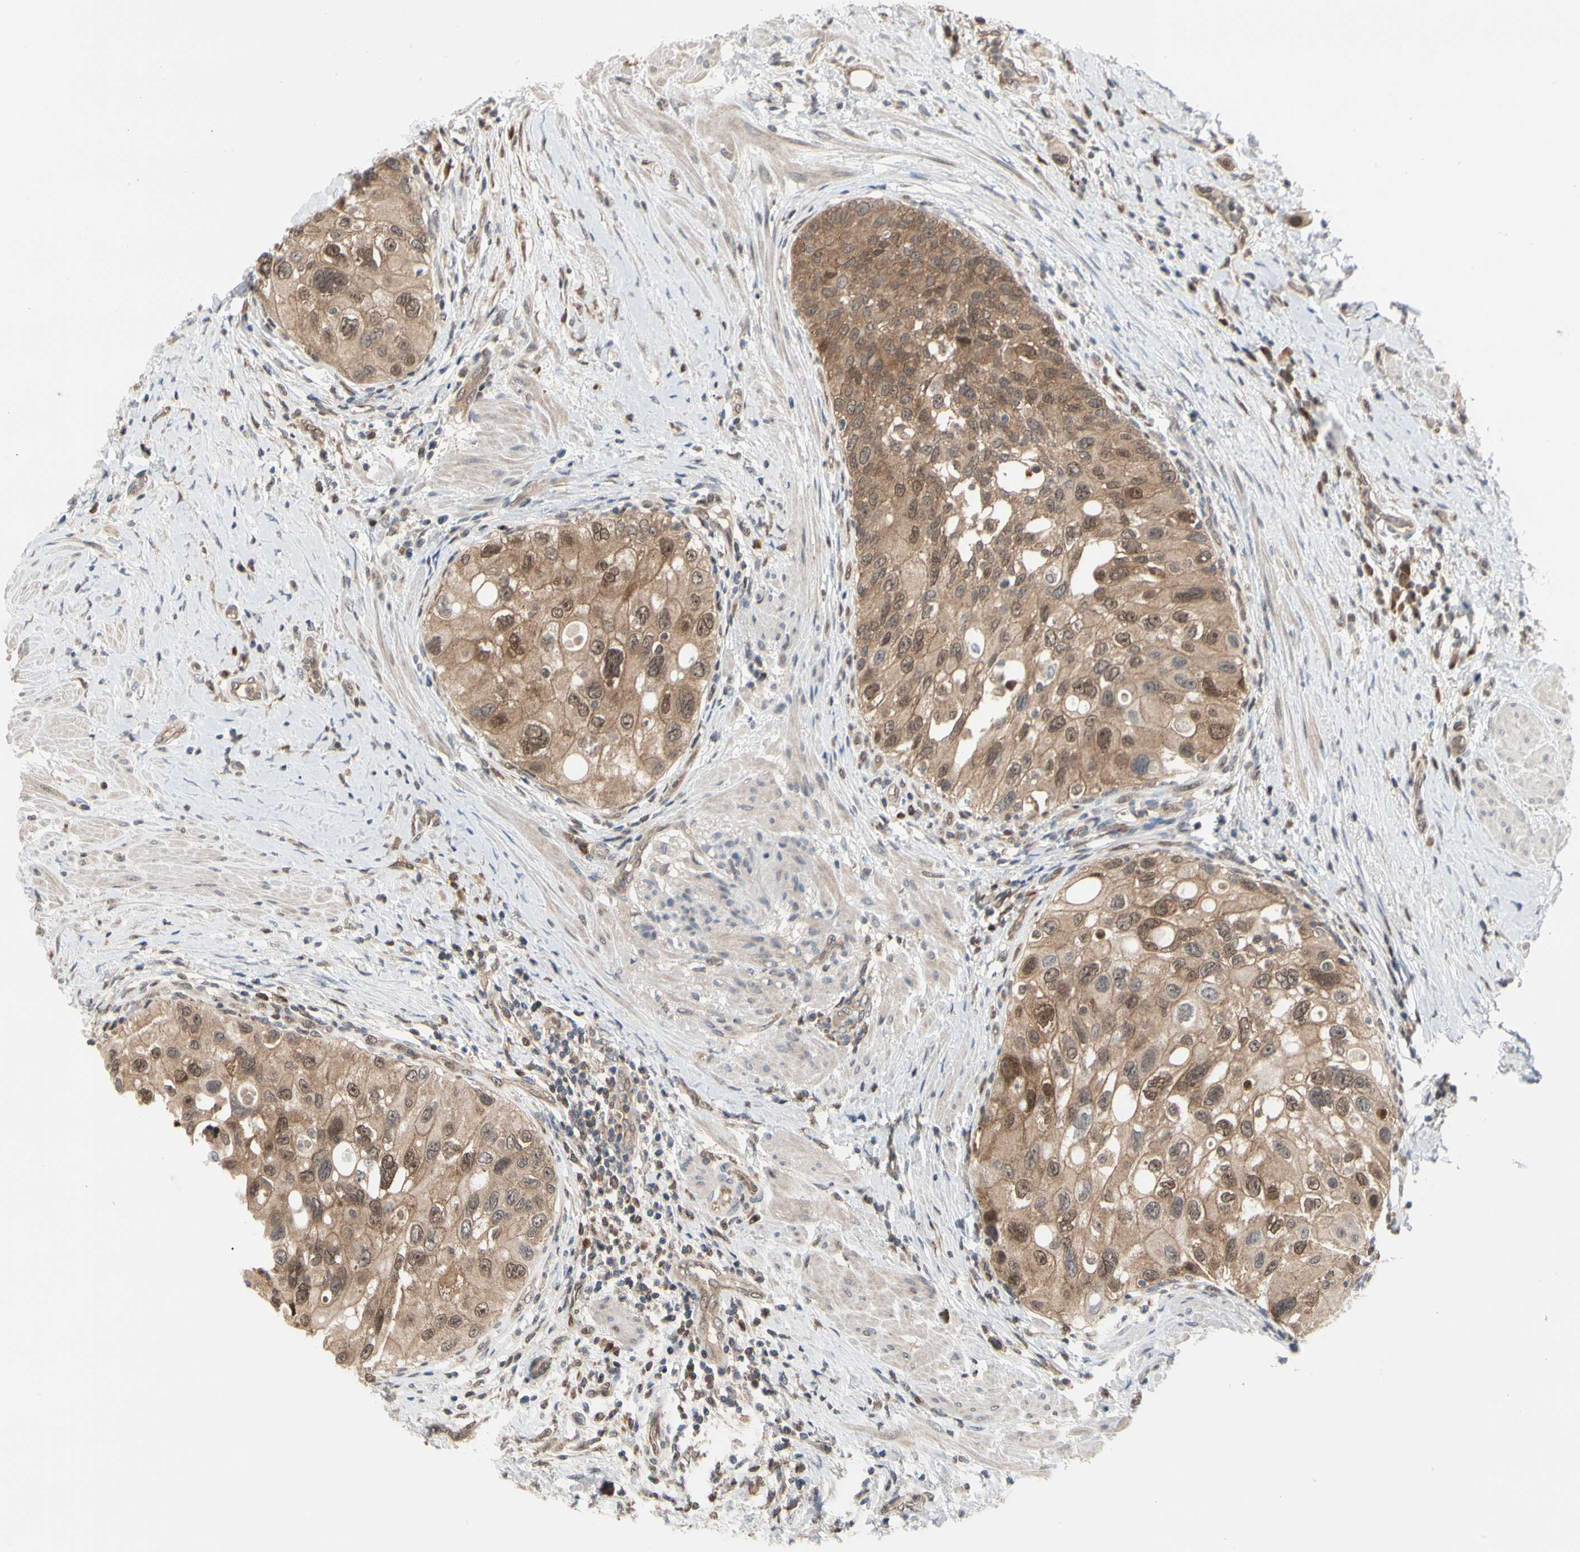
{"staining": {"intensity": "moderate", "quantity": ">75%", "location": "cytoplasmic/membranous,nuclear"}, "tissue": "urothelial cancer", "cell_type": "Tumor cells", "image_type": "cancer", "snomed": [{"axis": "morphology", "description": "Urothelial carcinoma, High grade"}, {"axis": "topography", "description": "Urinary bladder"}], "caption": "Protein staining exhibits moderate cytoplasmic/membranous and nuclear staining in approximately >75% of tumor cells in urothelial cancer.", "gene": "CDK5", "patient": {"sex": "female", "age": 56}}